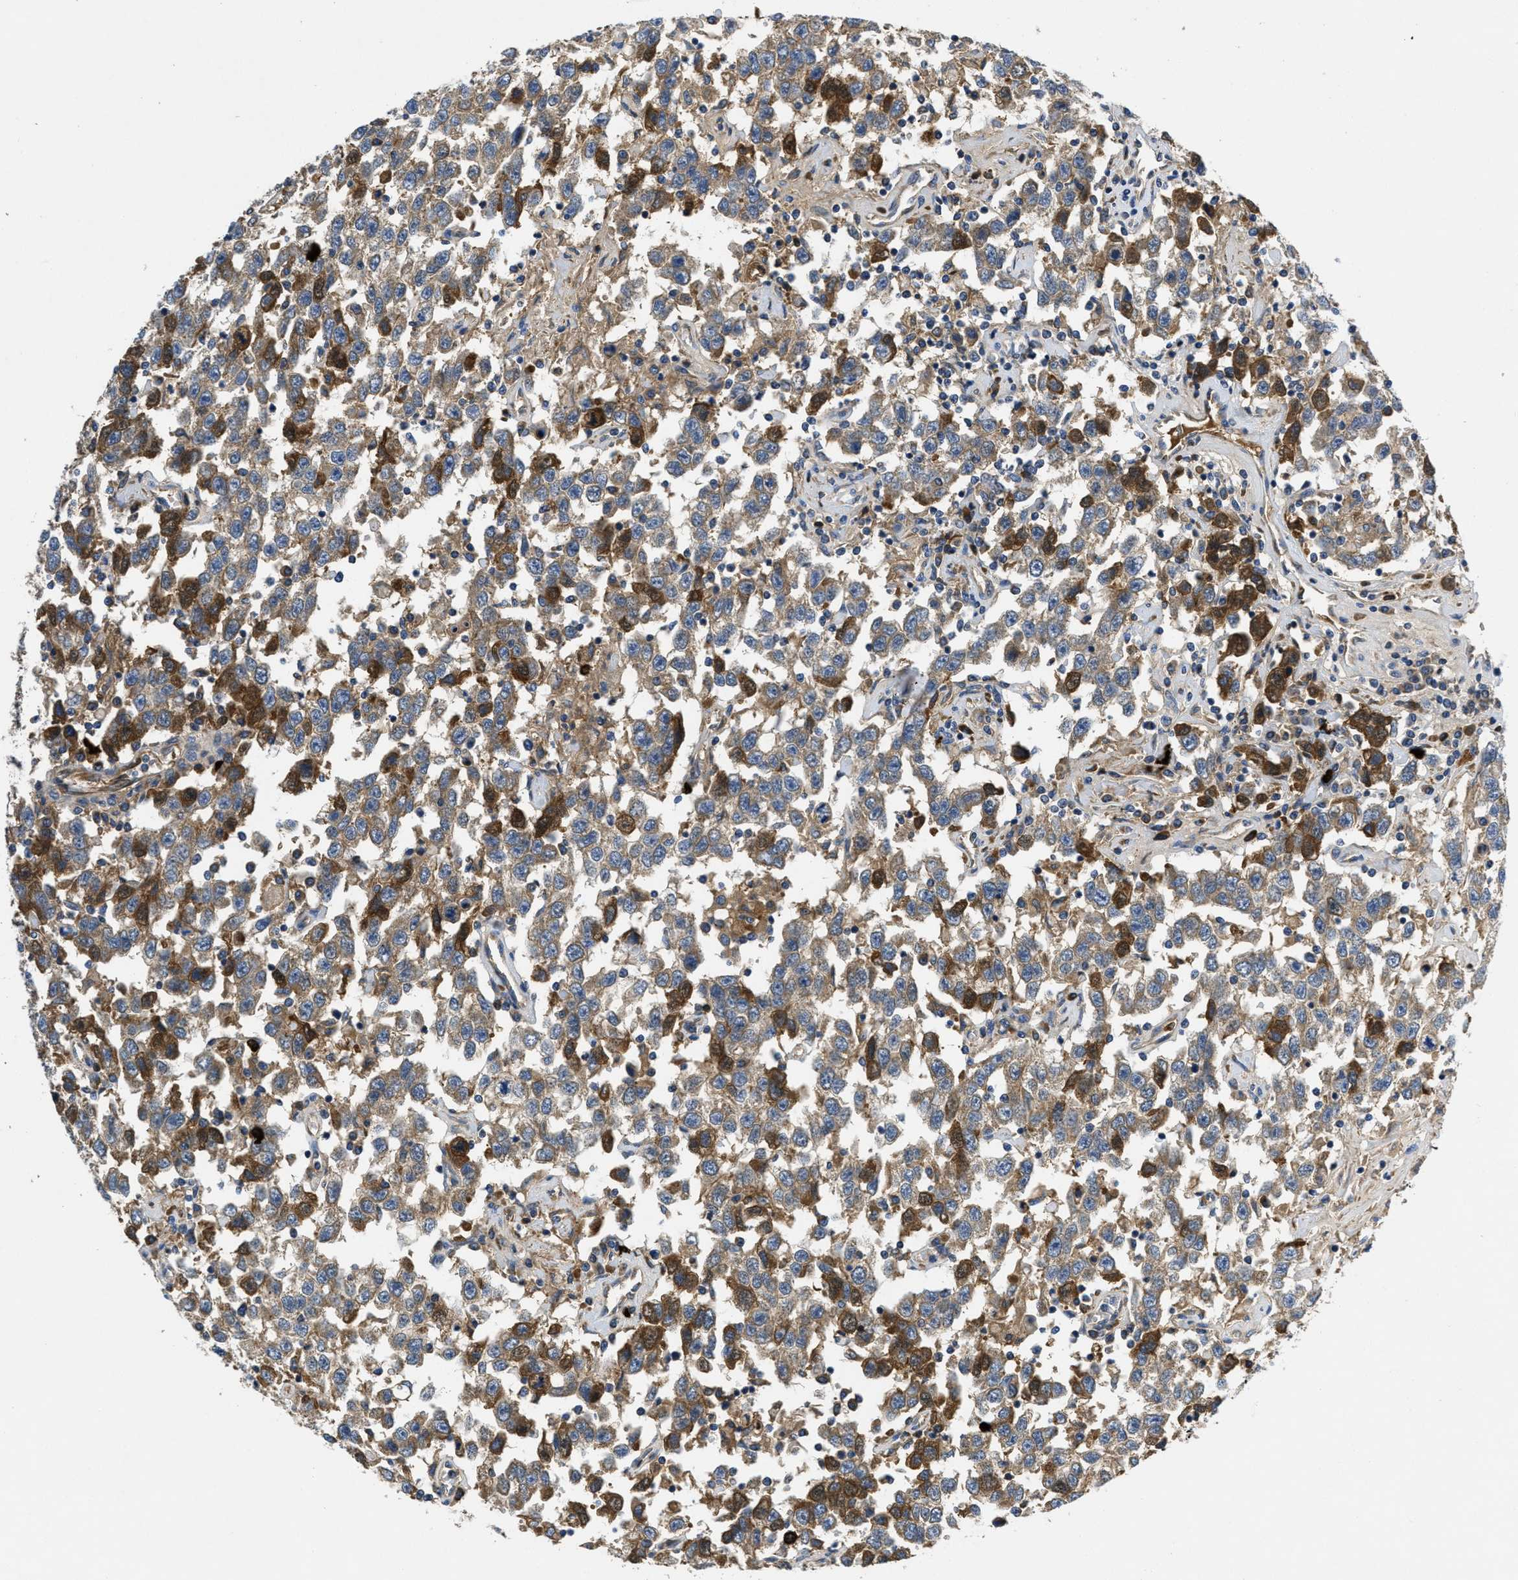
{"staining": {"intensity": "moderate", "quantity": ">75%", "location": "cytoplasmic/membranous"}, "tissue": "testis cancer", "cell_type": "Tumor cells", "image_type": "cancer", "snomed": [{"axis": "morphology", "description": "Seminoma, NOS"}, {"axis": "topography", "description": "Testis"}], "caption": "Moderate cytoplasmic/membranous protein staining is appreciated in approximately >75% of tumor cells in testis cancer (seminoma).", "gene": "GALK1", "patient": {"sex": "male", "age": 41}}